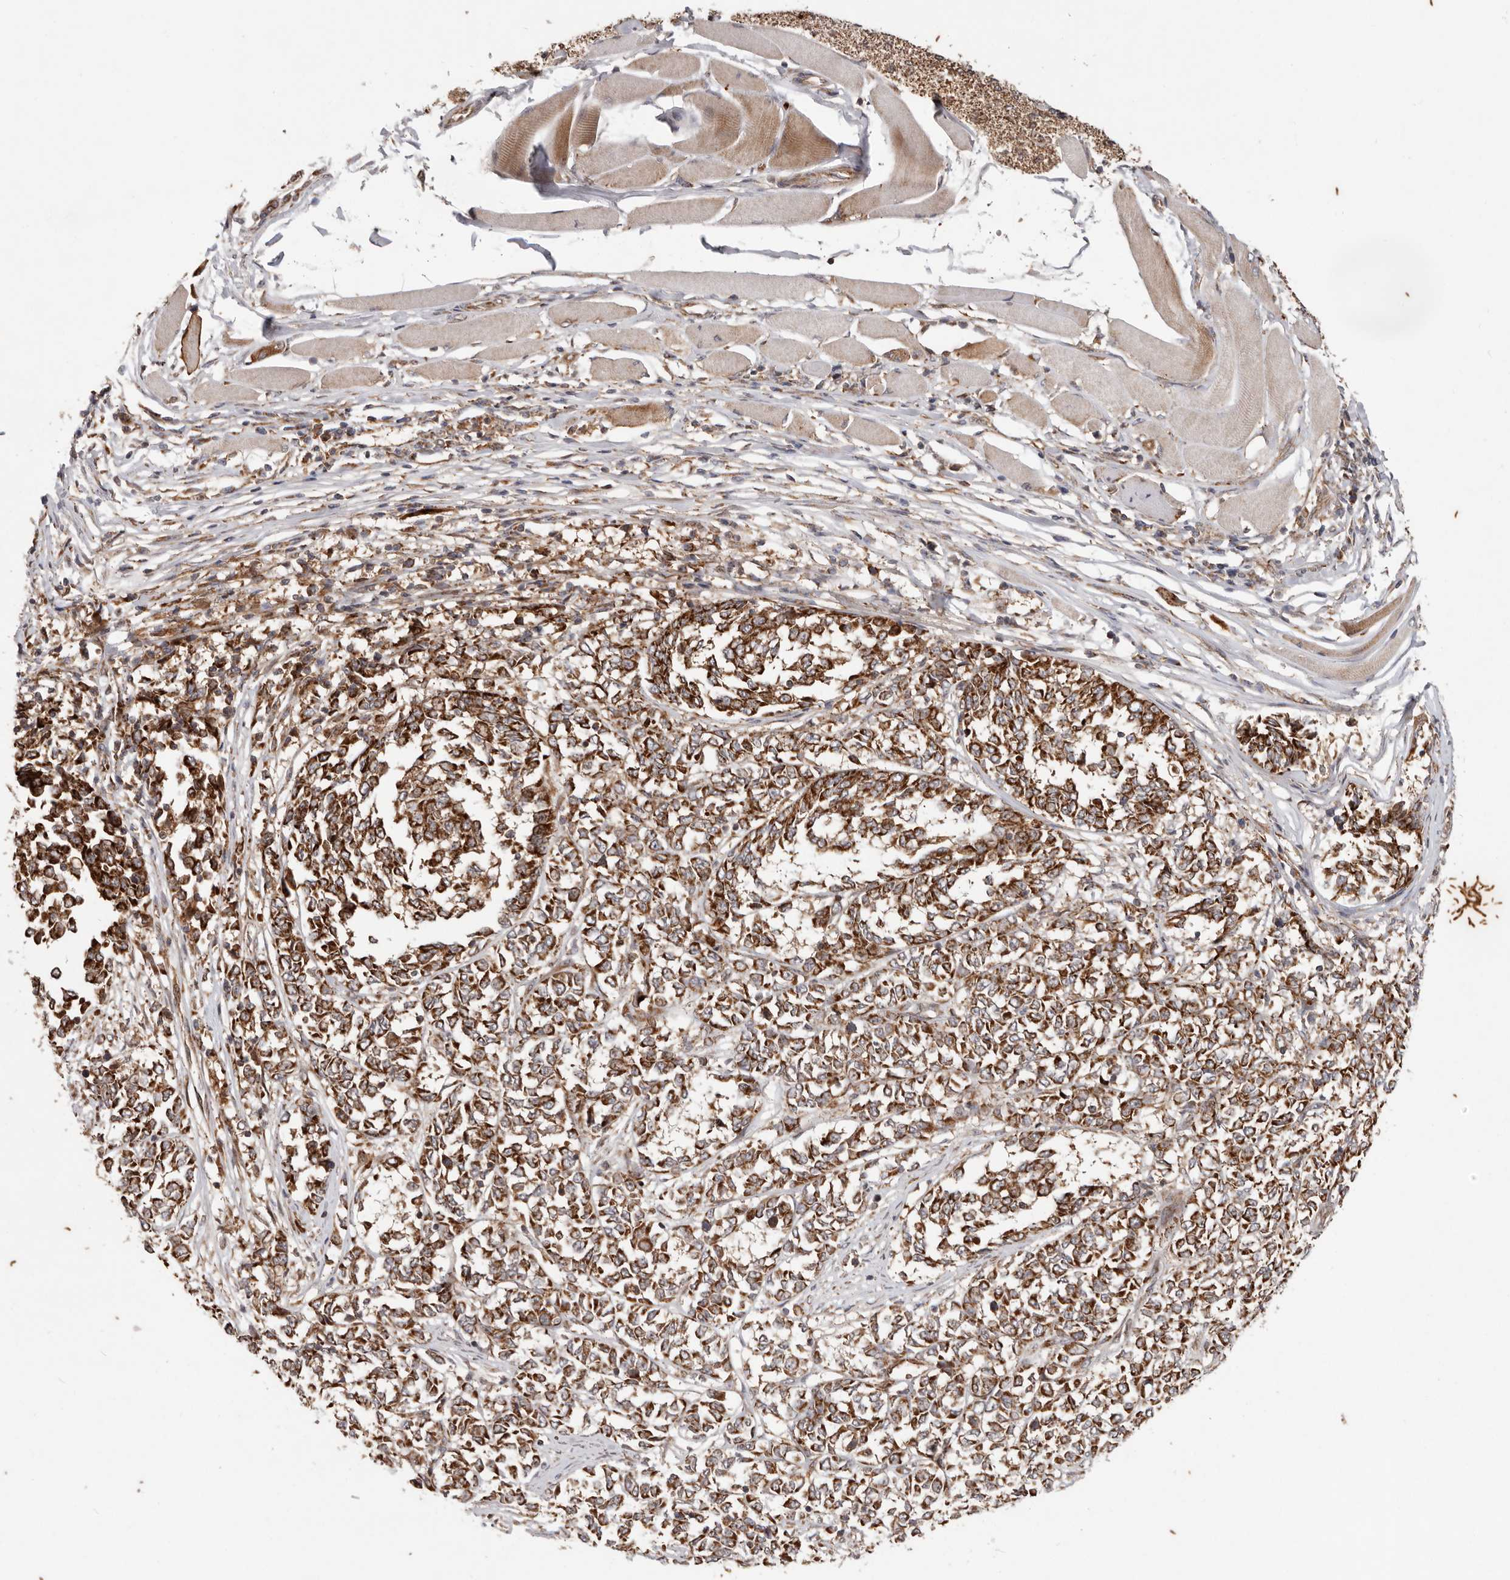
{"staining": {"intensity": "strong", "quantity": ">75%", "location": "cytoplasmic/membranous"}, "tissue": "melanoma", "cell_type": "Tumor cells", "image_type": "cancer", "snomed": [{"axis": "morphology", "description": "Malignant melanoma, NOS"}, {"axis": "topography", "description": "Skin"}], "caption": "Immunohistochemistry of human melanoma demonstrates high levels of strong cytoplasmic/membranous expression in approximately >75% of tumor cells.", "gene": "MRPS10", "patient": {"sex": "female", "age": 72}}